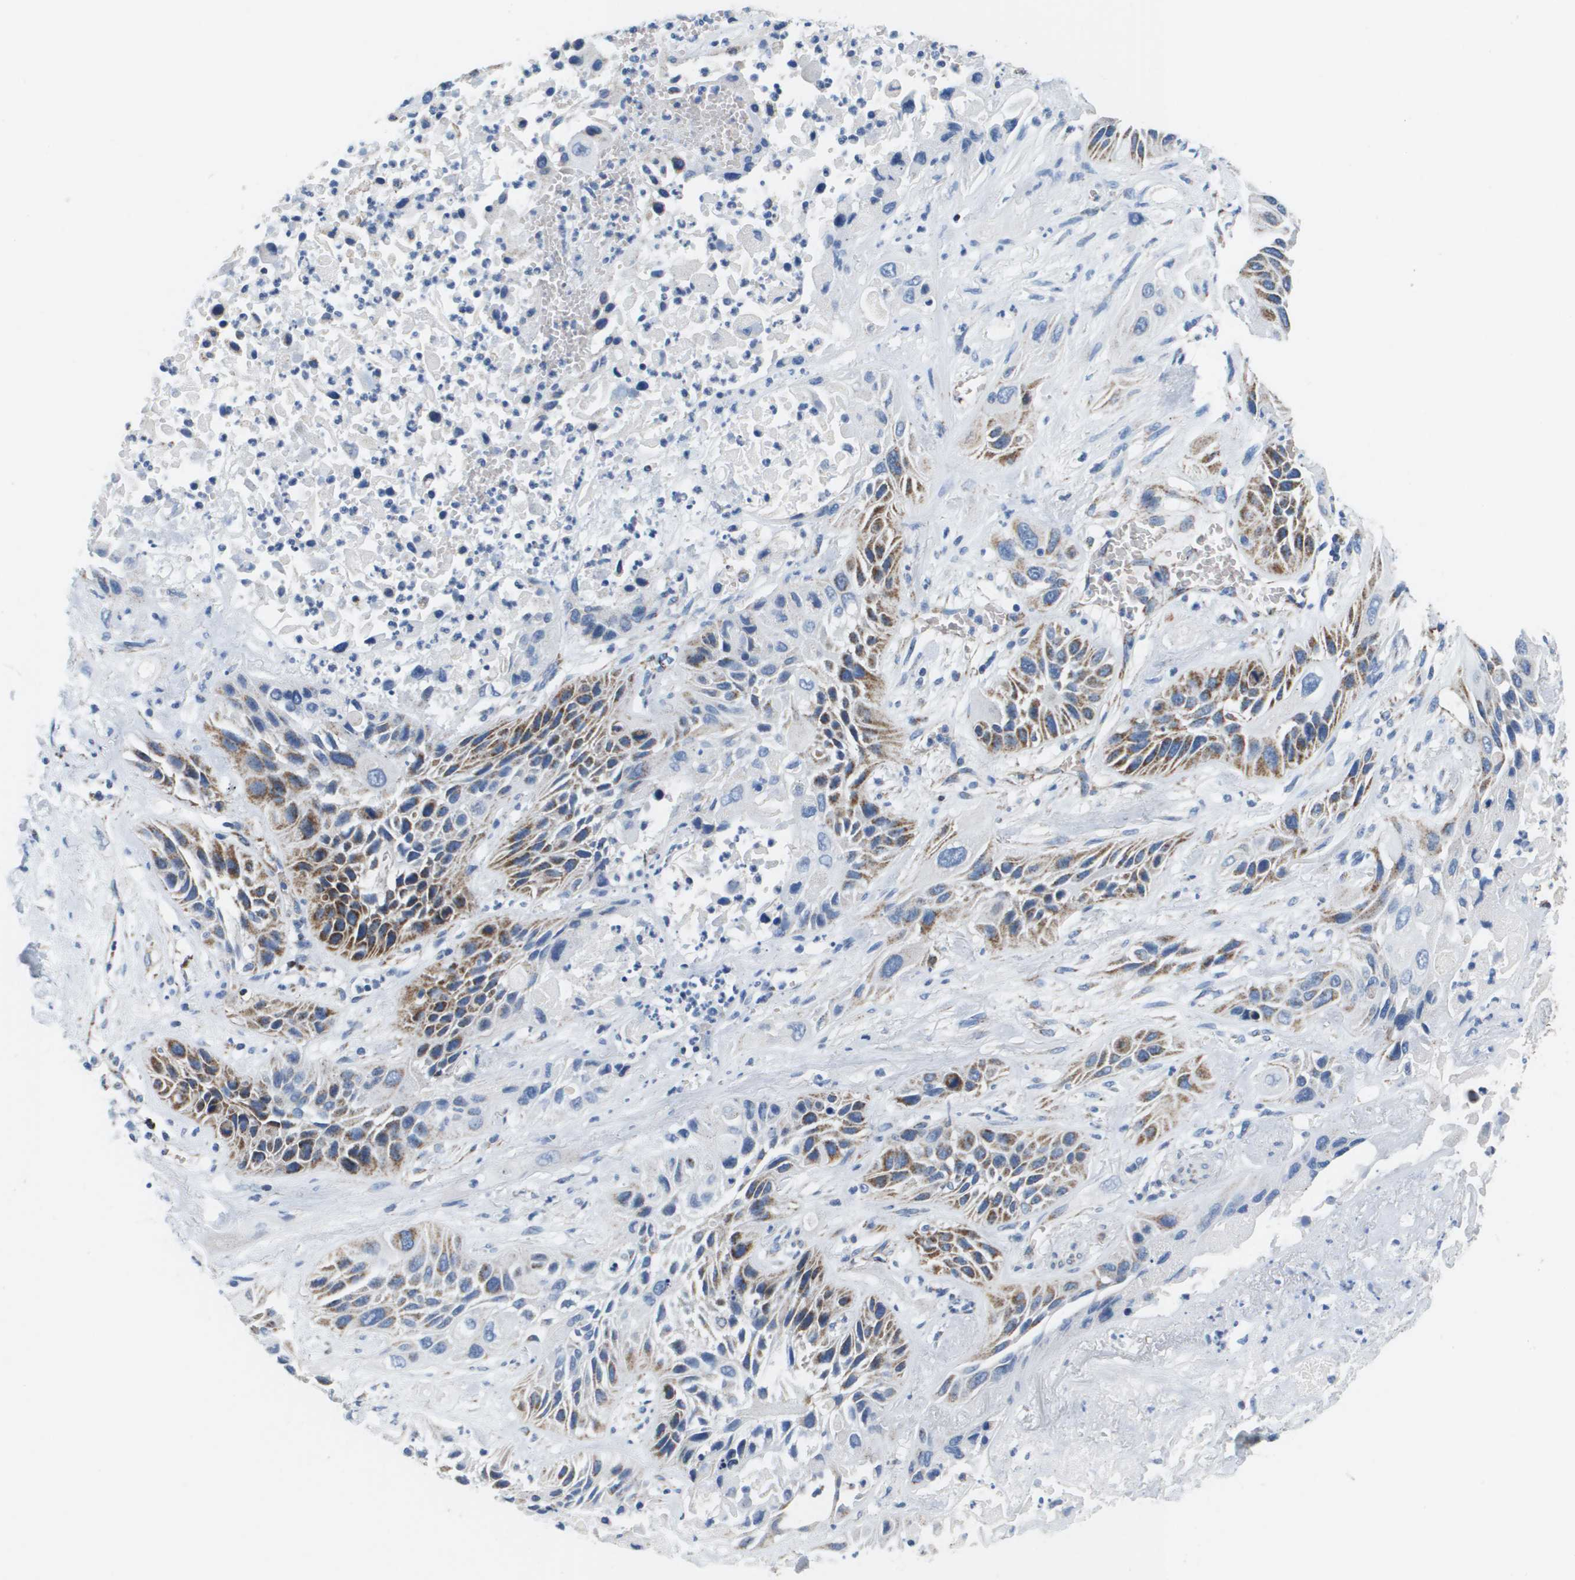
{"staining": {"intensity": "moderate", "quantity": ">75%", "location": "cytoplasmic/membranous"}, "tissue": "lung cancer", "cell_type": "Tumor cells", "image_type": "cancer", "snomed": [{"axis": "morphology", "description": "Squamous cell carcinoma, NOS"}, {"axis": "topography", "description": "Lung"}], "caption": "IHC image of neoplastic tissue: human lung cancer stained using immunohistochemistry (IHC) demonstrates medium levels of moderate protein expression localized specifically in the cytoplasmic/membranous of tumor cells, appearing as a cytoplasmic/membranous brown color.", "gene": "ATP5F1B", "patient": {"sex": "female", "age": 76}}